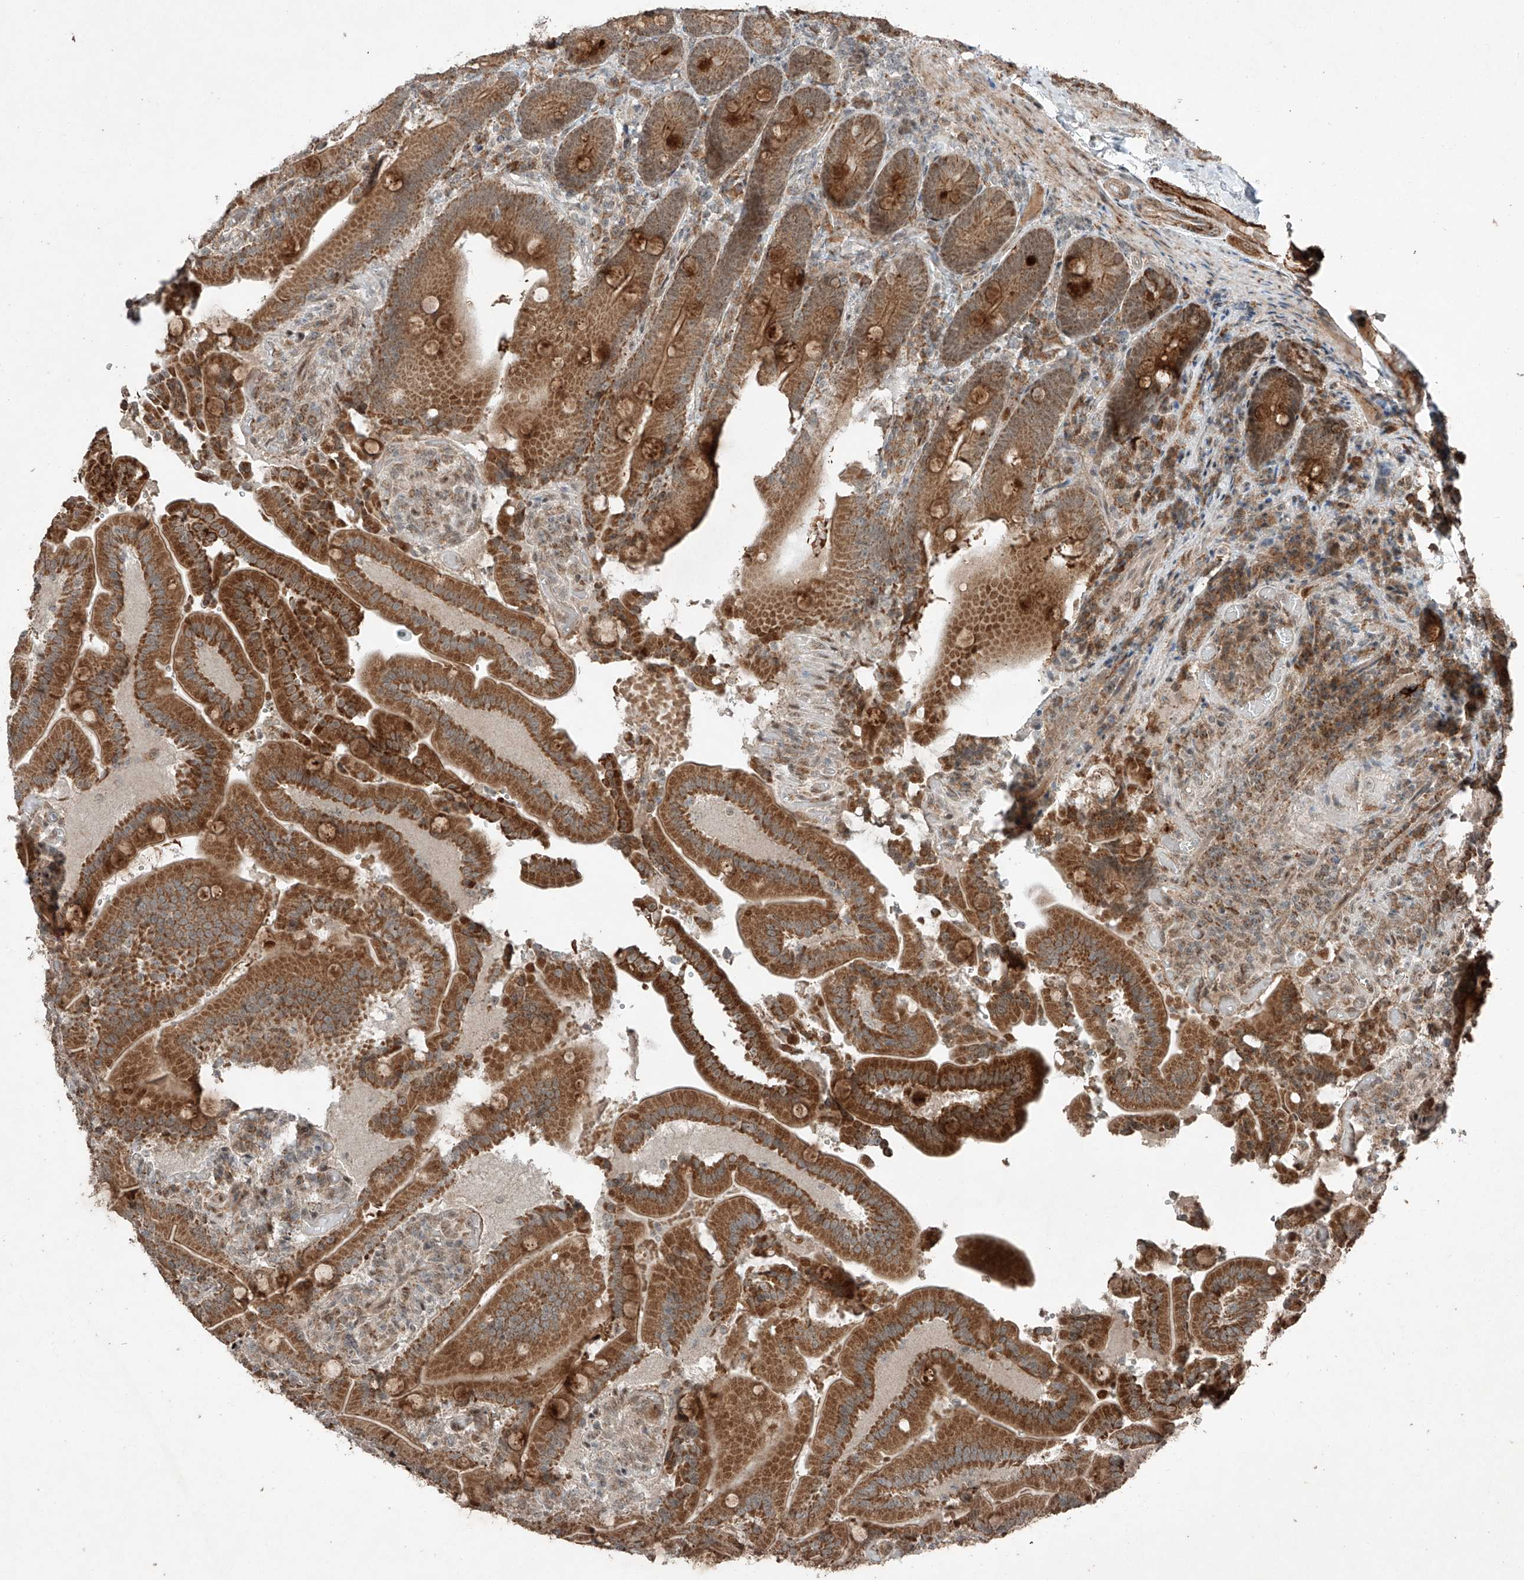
{"staining": {"intensity": "strong", "quantity": ">75%", "location": "cytoplasmic/membranous"}, "tissue": "duodenum", "cell_type": "Glandular cells", "image_type": "normal", "snomed": [{"axis": "morphology", "description": "Normal tissue, NOS"}, {"axis": "topography", "description": "Duodenum"}], "caption": "Normal duodenum demonstrates strong cytoplasmic/membranous expression in approximately >75% of glandular cells.", "gene": "ZNF620", "patient": {"sex": "female", "age": 62}}